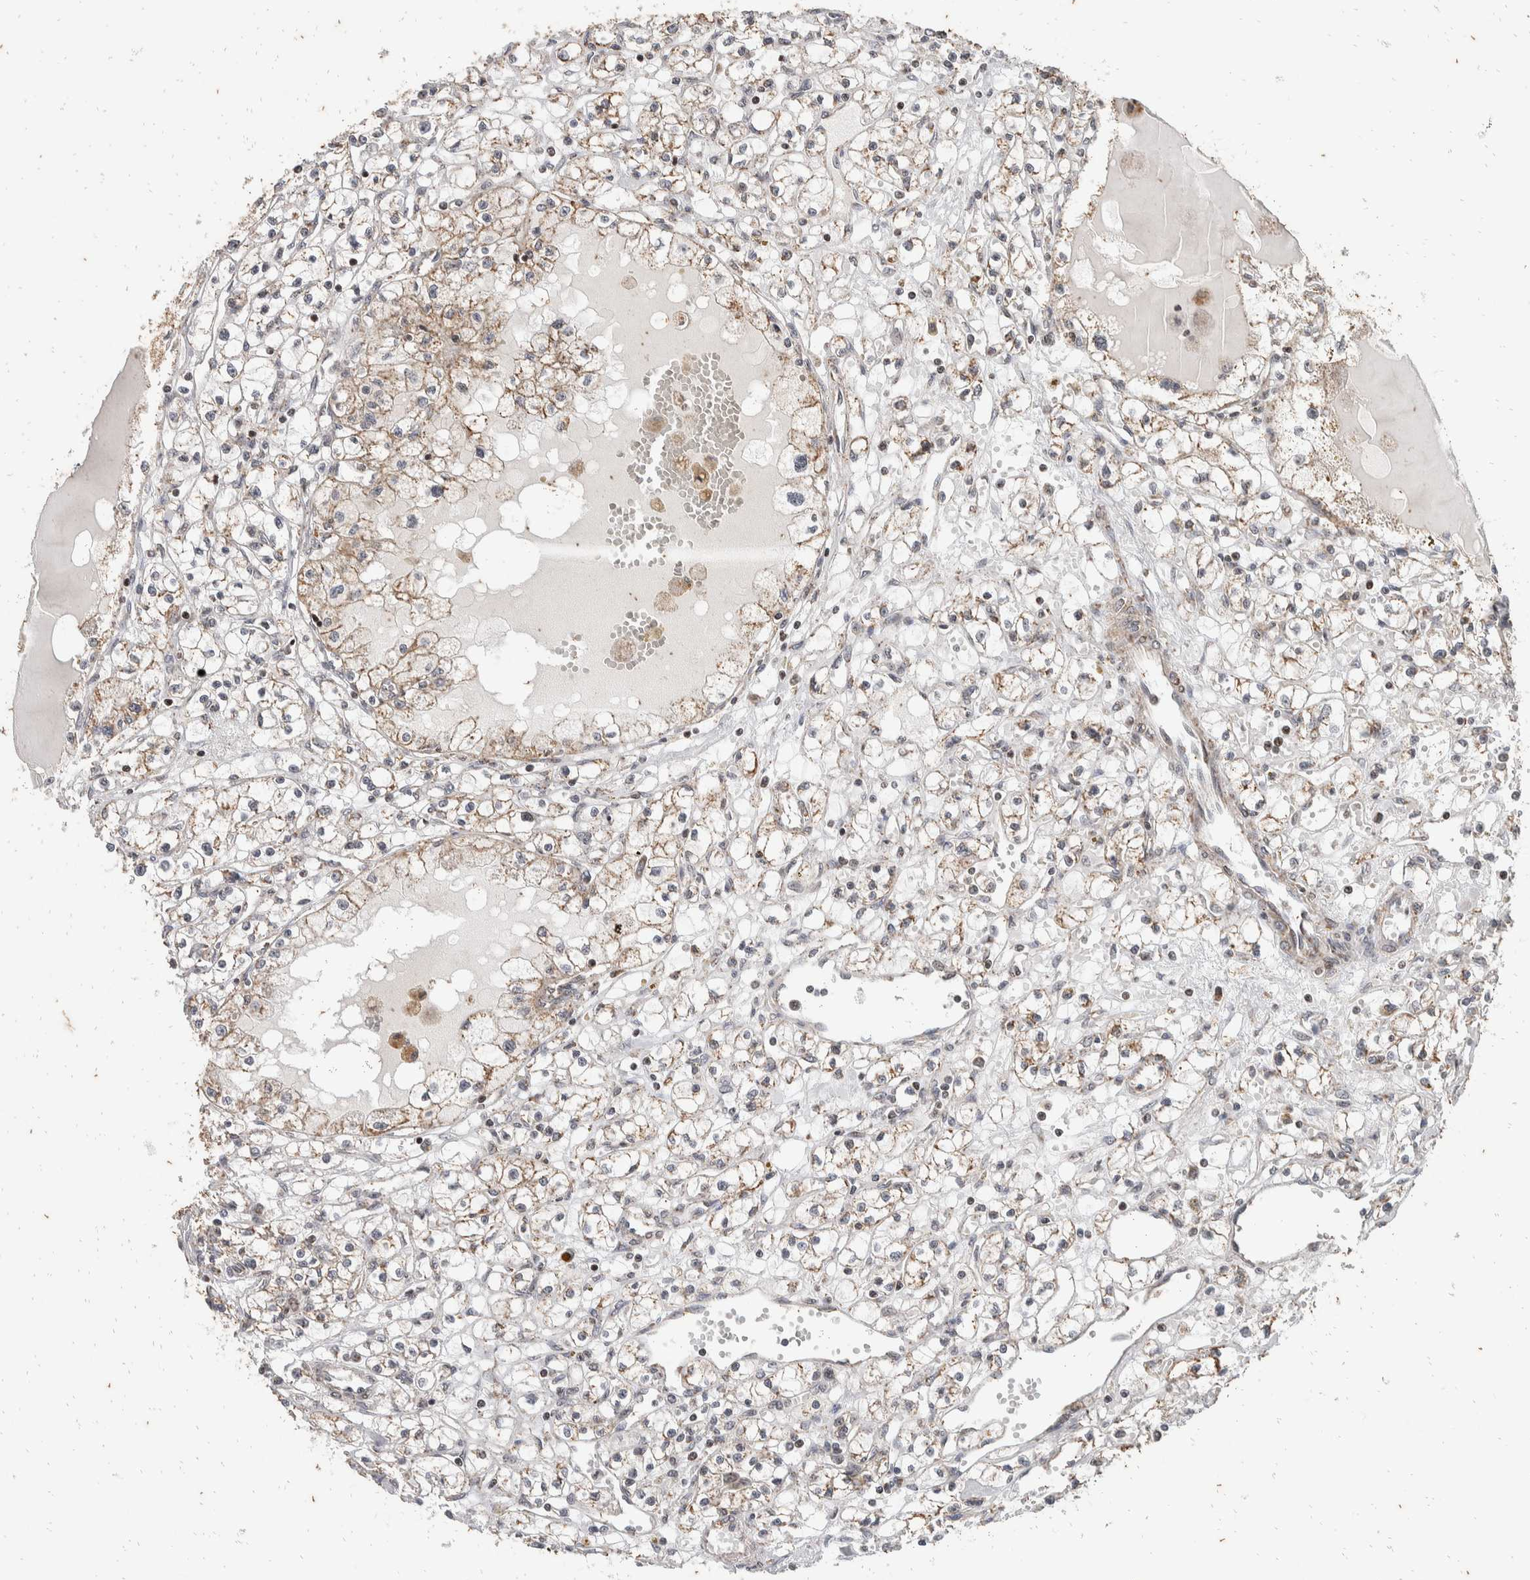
{"staining": {"intensity": "weak", "quantity": "25%-75%", "location": "cytoplasmic/membranous"}, "tissue": "renal cancer", "cell_type": "Tumor cells", "image_type": "cancer", "snomed": [{"axis": "morphology", "description": "Adenocarcinoma, NOS"}, {"axis": "topography", "description": "Kidney"}], "caption": "DAB (3,3'-diaminobenzidine) immunohistochemical staining of human renal cancer shows weak cytoplasmic/membranous protein staining in about 25%-75% of tumor cells.", "gene": "ATXN7L1", "patient": {"sex": "male", "age": 56}}